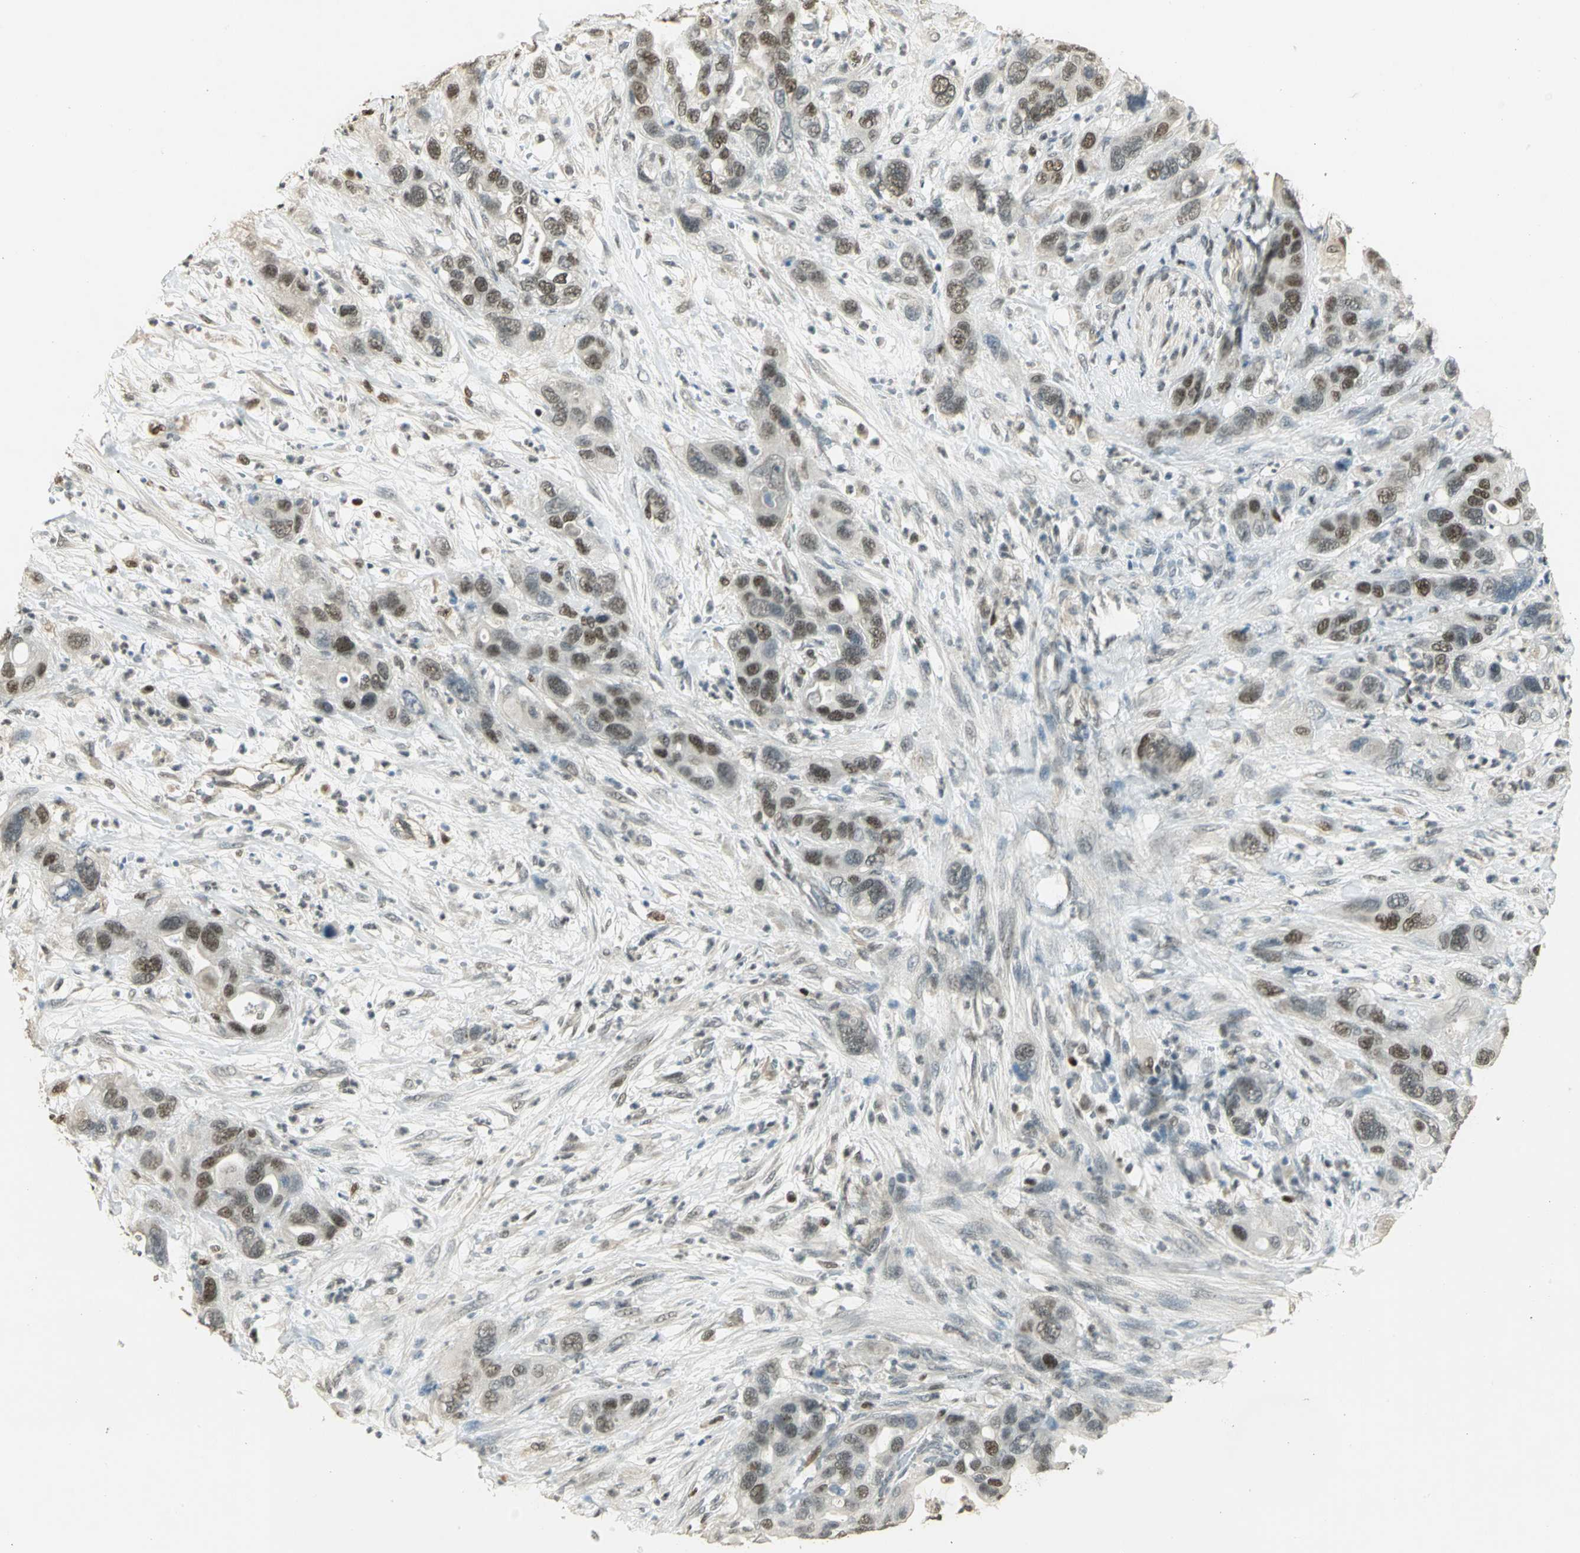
{"staining": {"intensity": "moderate", "quantity": ">75%", "location": "nuclear"}, "tissue": "pancreatic cancer", "cell_type": "Tumor cells", "image_type": "cancer", "snomed": [{"axis": "morphology", "description": "Adenocarcinoma, NOS"}, {"axis": "topography", "description": "Pancreas"}], "caption": "Pancreatic cancer (adenocarcinoma) was stained to show a protein in brown. There is medium levels of moderate nuclear expression in approximately >75% of tumor cells.", "gene": "ELF1", "patient": {"sex": "female", "age": 71}}